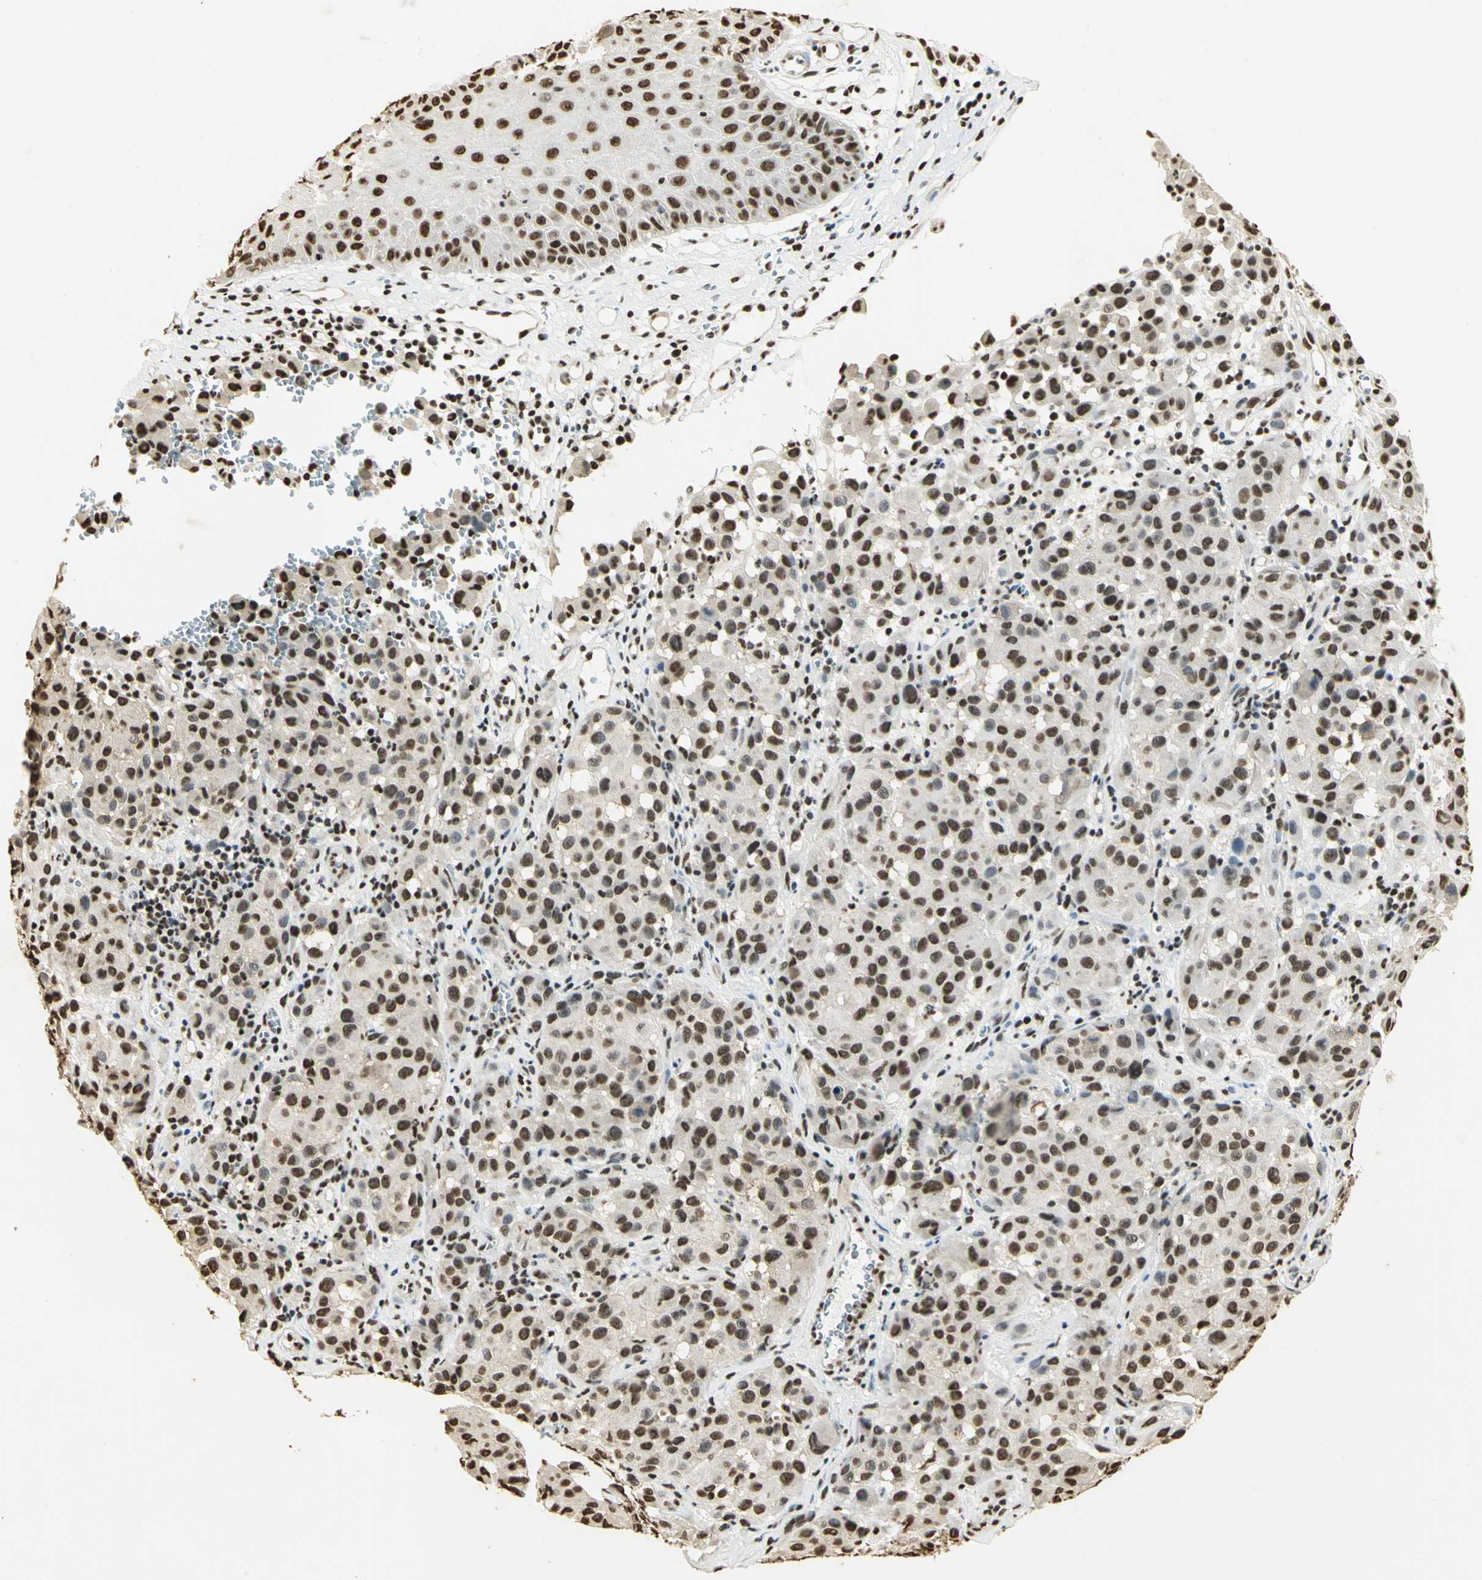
{"staining": {"intensity": "strong", "quantity": ">75%", "location": "nuclear"}, "tissue": "melanoma", "cell_type": "Tumor cells", "image_type": "cancer", "snomed": [{"axis": "morphology", "description": "Malignant melanoma, NOS"}, {"axis": "topography", "description": "Skin"}], "caption": "The histopathology image demonstrates immunohistochemical staining of malignant melanoma. There is strong nuclear expression is seen in about >75% of tumor cells.", "gene": "SET", "patient": {"sex": "female", "age": 21}}